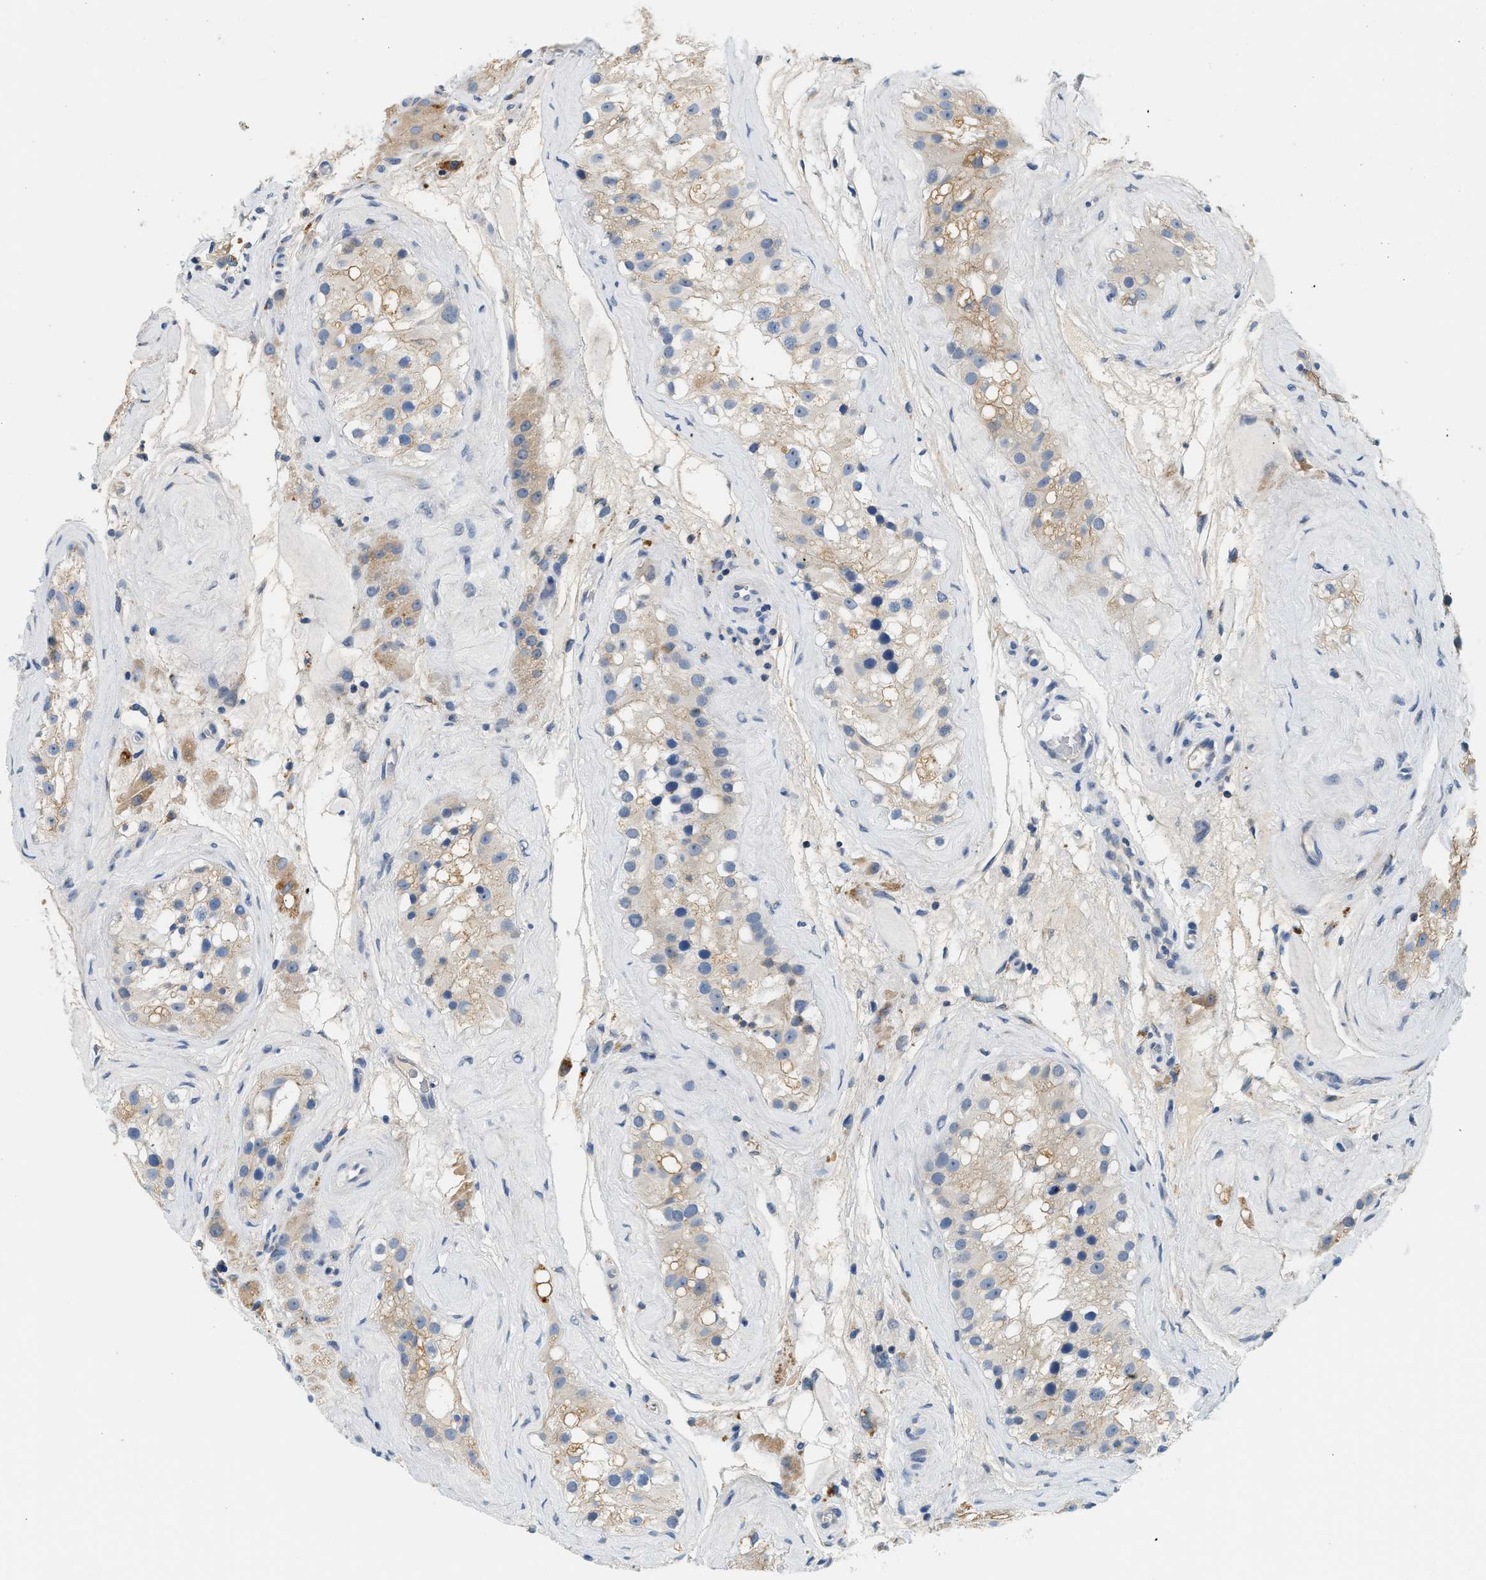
{"staining": {"intensity": "weak", "quantity": "25%-75%", "location": "cytoplasmic/membranous"}, "tissue": "testis", "cell_type": "Cells in seminiferous ducts", "image_type": "normal", "snomed": [{"axis": "morphology", "description": "Normal tissue, NOS"}, {"axis": "morphology", "description": "Seminoma, NOS"}, {"axis": "topography", "description": "Testis"}], "caption": "Protein analysis of normal testis demonstrates weak cytoplasmic/membranous staining in approximately 25%-75% of cells in seminiferous ducts.", "gene": "SLC35E1", "patient": {"sex": "male", "age": 71}}